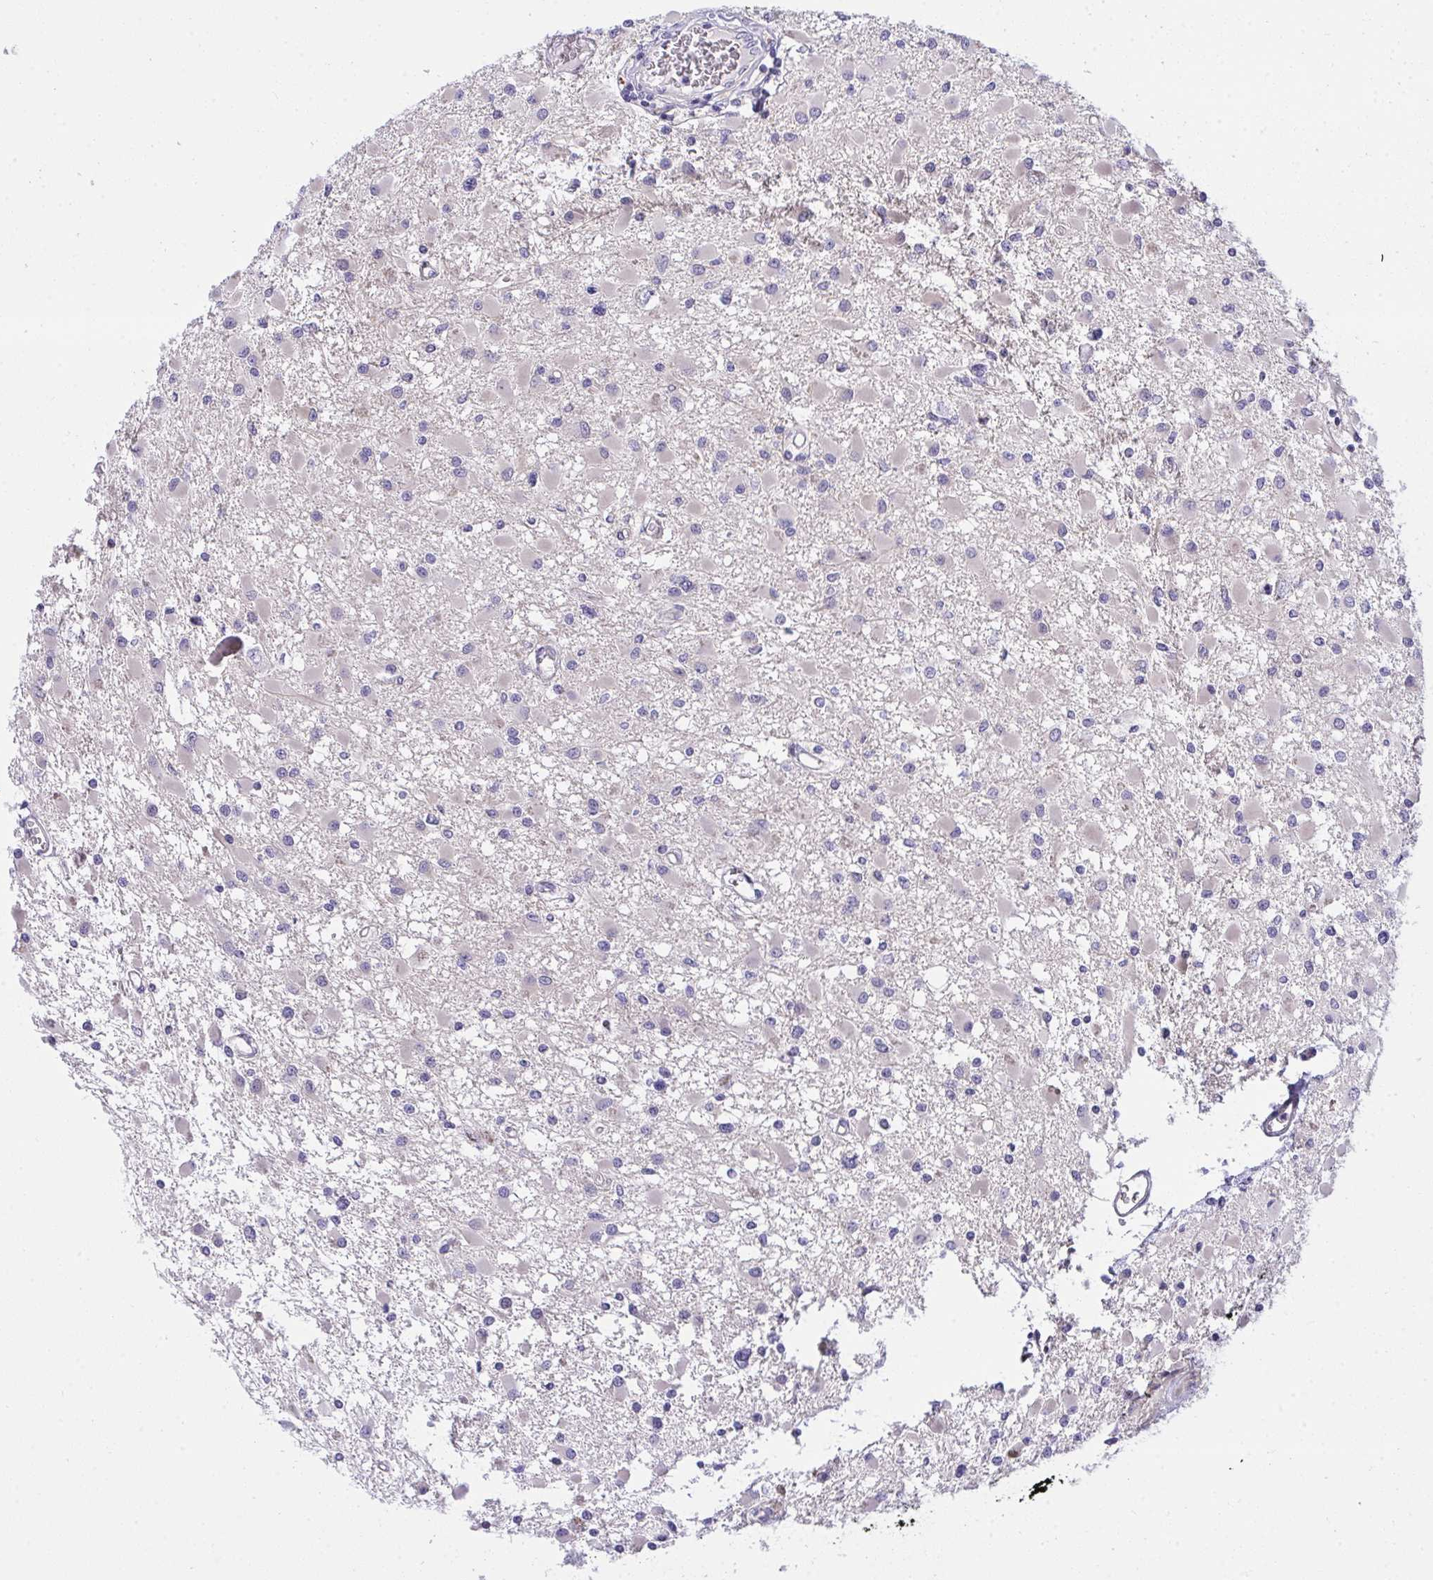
{"staining": {"intensity": "negative", "quantity": "none", "location": "none"}, "tissue": "glioma", "cell_type": "Tumor cells", "image_type": "cancer", "snomed": [{"axis": "morphology", "description": "Glioma, malignant, High grade"}, {"axis": "topography", "description": "Brain"}], "caption": "Photomicrograph shows no protein staining in tumor cells of glioma tissue. (DAB (3,3'-diaminobenzidine) immunohistochemistry (IHC) visualized using brightfield microscopy, high magnification).", "gene": "HOXD12", "patient": {"sex": "male", "age": 54}}